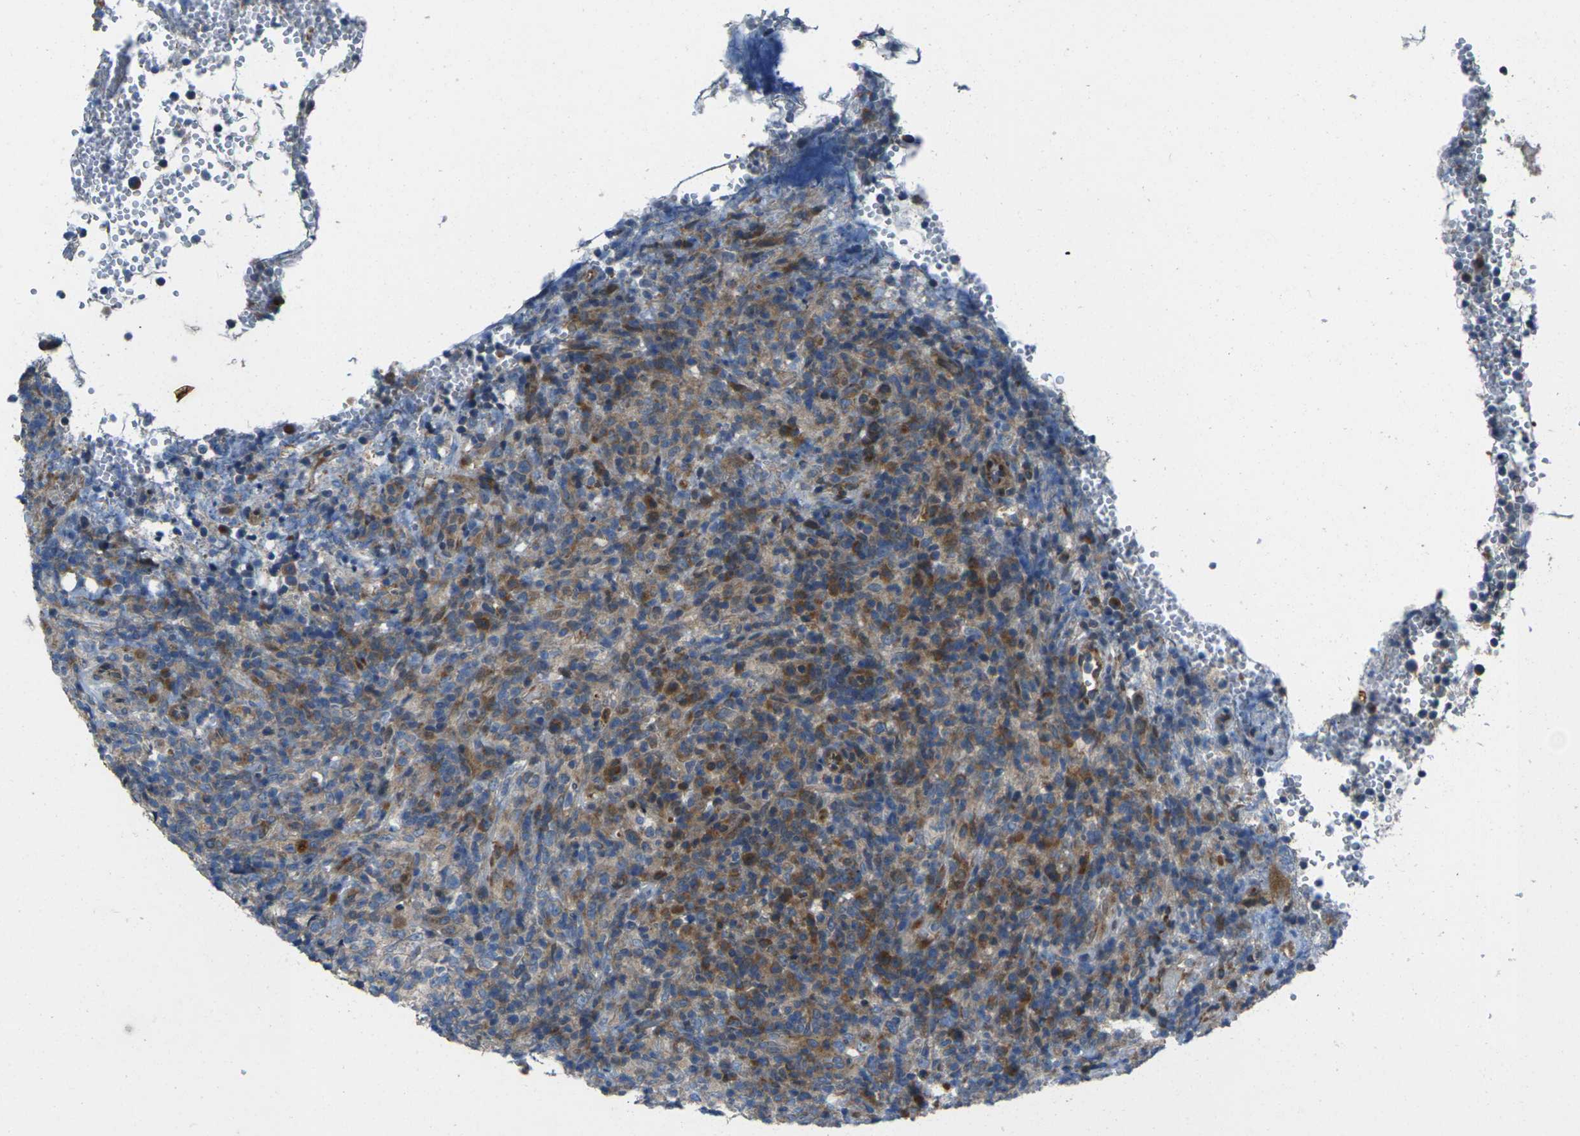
{"staining": {"intensity": "moderate", "quantity": "25%-75%", "location": "cytoplasmic/membranous"}, "tissue": "lymphoma", "cell_type": "Tumor cells", "image_type": "cancer", "snomed": [{"axis": "morphology", "description": "Malignant lymphoma, non-Hodgkin's type, High grade"}, {"axis": "topography", "description": "Lymph node"}], "caption": "A high-resolution histopathology image shows IHC staining of lymphoma, which demonstrates moderate cytoplasmic/membranous staining in about 25%-75% of tumor cells.", "gene": "EDNRA", "patient": {"sex": "female", "age": 76}}